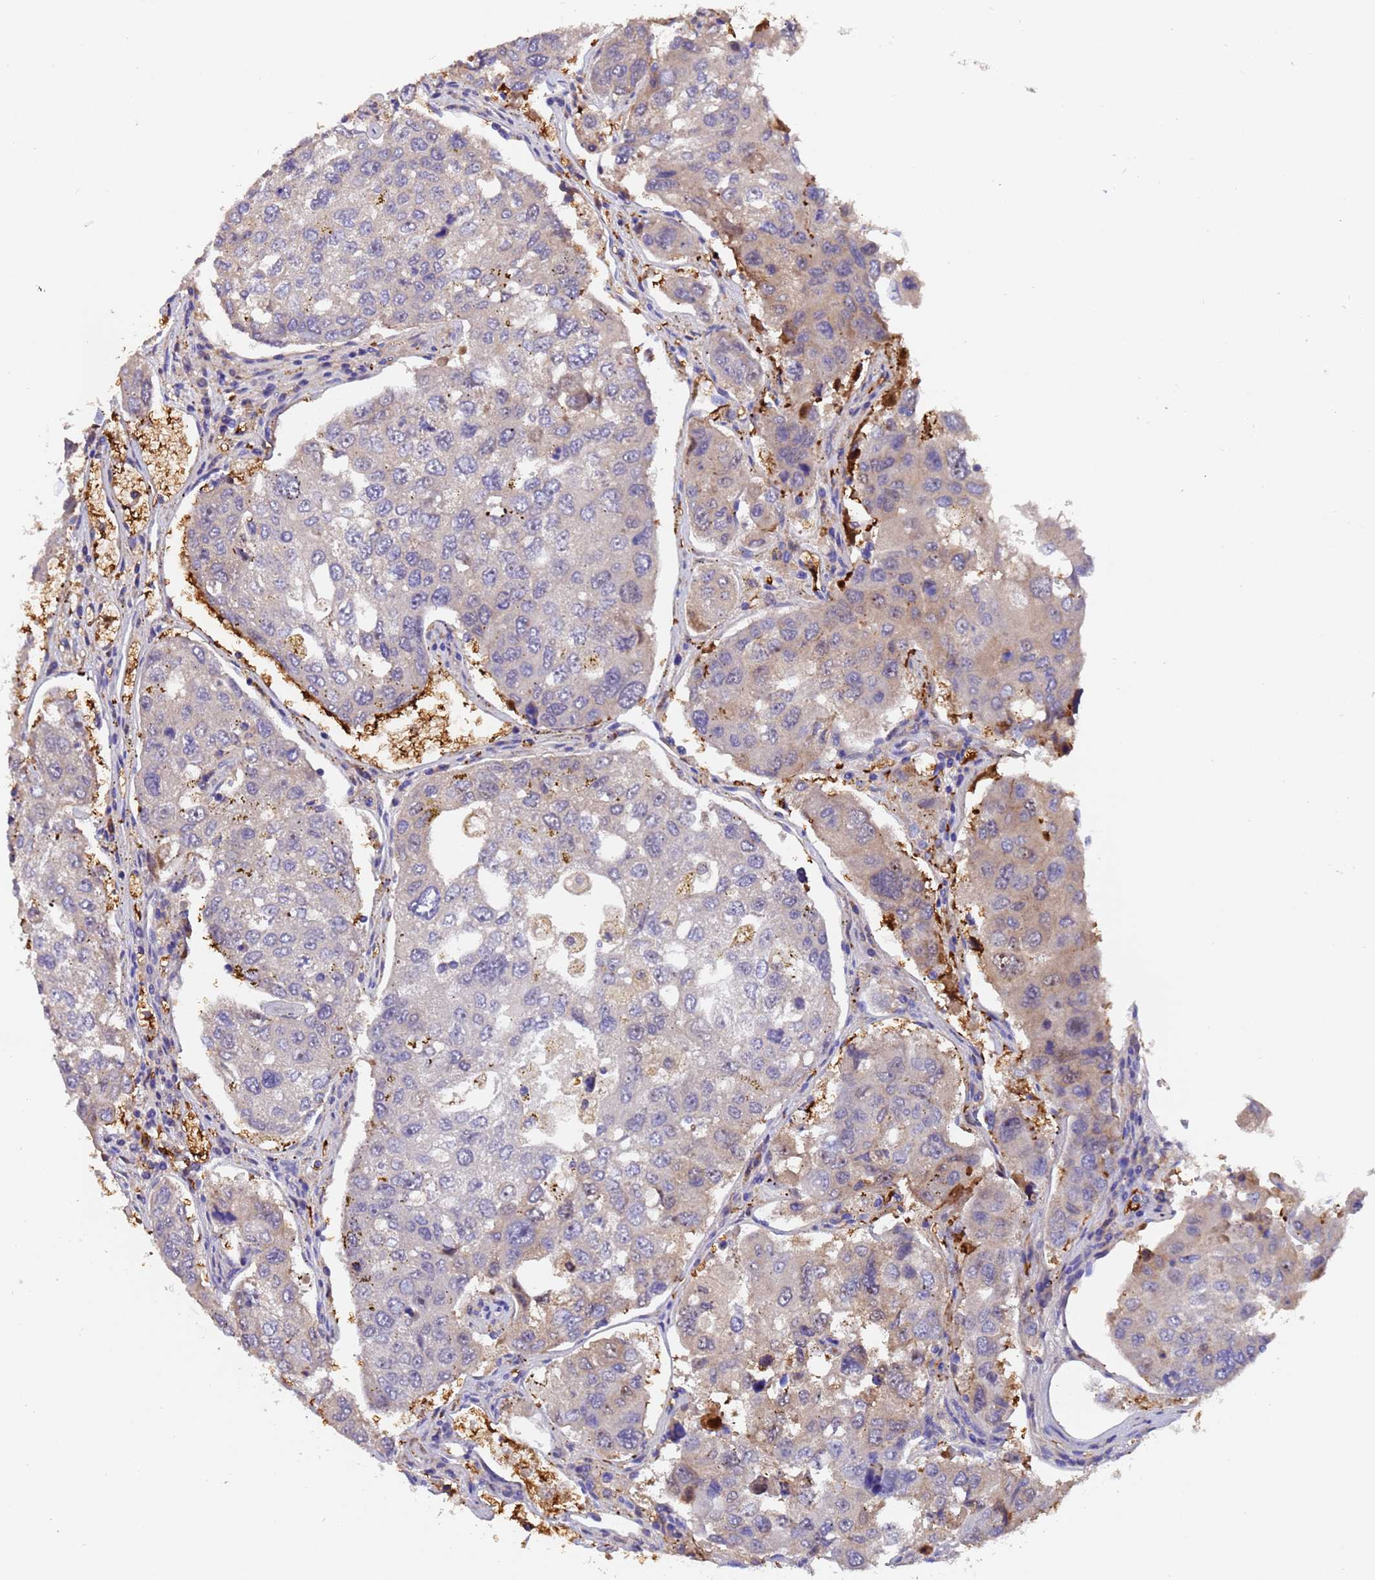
{"staining": {"intensity": "weak", "quantity": "25%-75%", "location": "cytoplasmic/membranous"}, "tissue": "urothelial cancer", "cell_type": "Tumor cells", "image_type": "cancer", "snomed": [{"axis": "morphology", "description": "Urothelial carcinoma, High grade"}, {"axis": "topography", "description": "Lymph node"}, {"axis": "topography", "description": "Urinary bladder"}], "caption": "Immunohistochemical staining of high-grade urothelial carcinoma shows weak cytoplasmic/membranous protein staining in approximately 25%-75% of tumor cells.", "gene": "ELP6", "patient": {"sex": "male", "age": 51}}